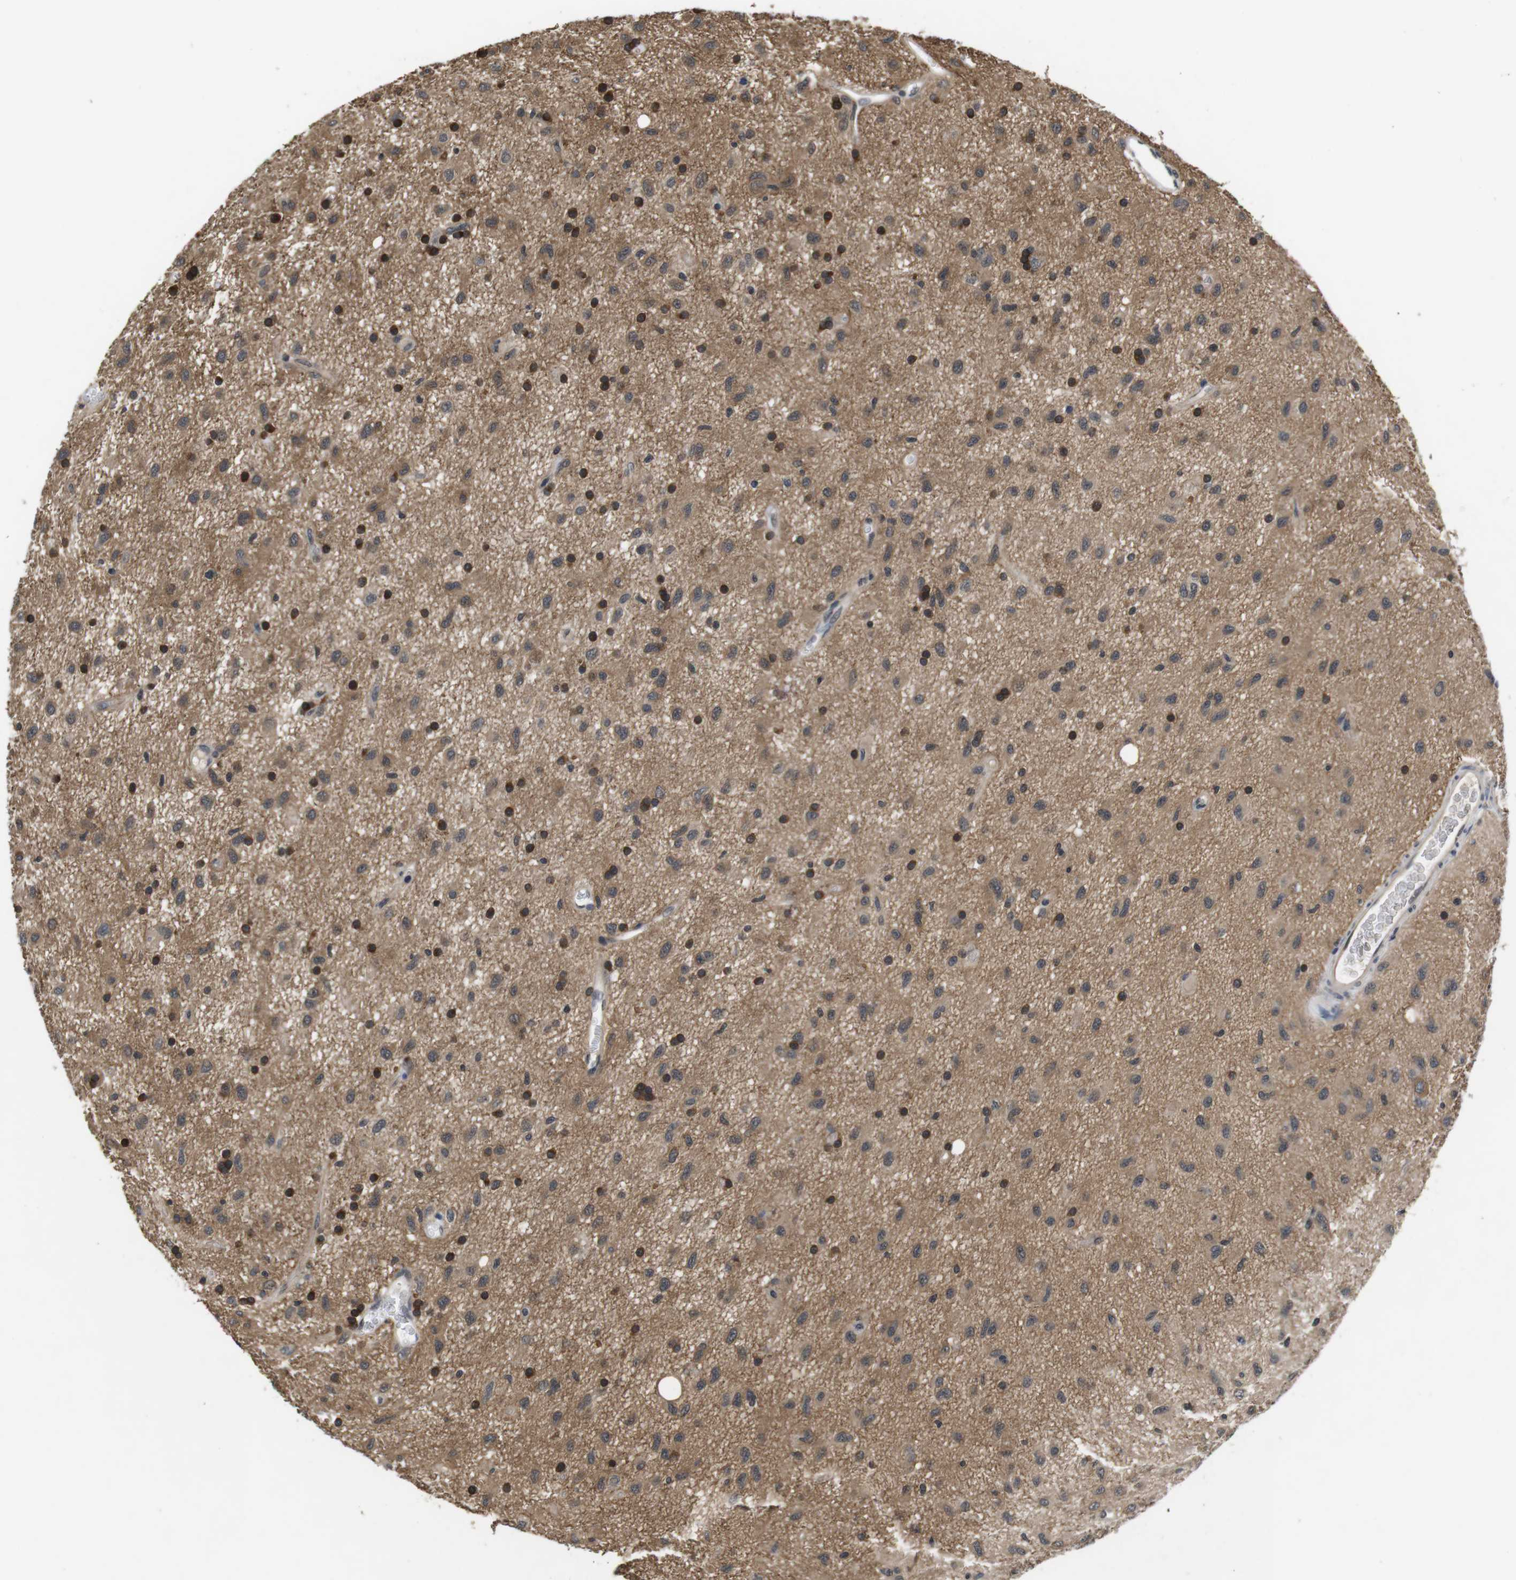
{"staining": {"intensity": "moderate", "quantity": ">75%", "location": "cytoplasmic/membranous"}, "tissue": "glioma", "cell_type": "Tumor cells", "image_type": "cancer", "snomed": [{"axis": "morphology", "description": "Glioma, malignant, Low grade"}, {"axis": "topography", "description": "Brain"}], "caption": "Immunohistochemistry micrograph of neoplastic tissue: human malignant low-grade glioma stained using IHC demonstrates medium levels of moderate protein expression localized specifically in the cytoplasmic/membranous of tumor cells, appearing as a cytoplasmic/membranous brown color.", "gene": "FADD", "patient": {"sex": "male", "age": 77}}